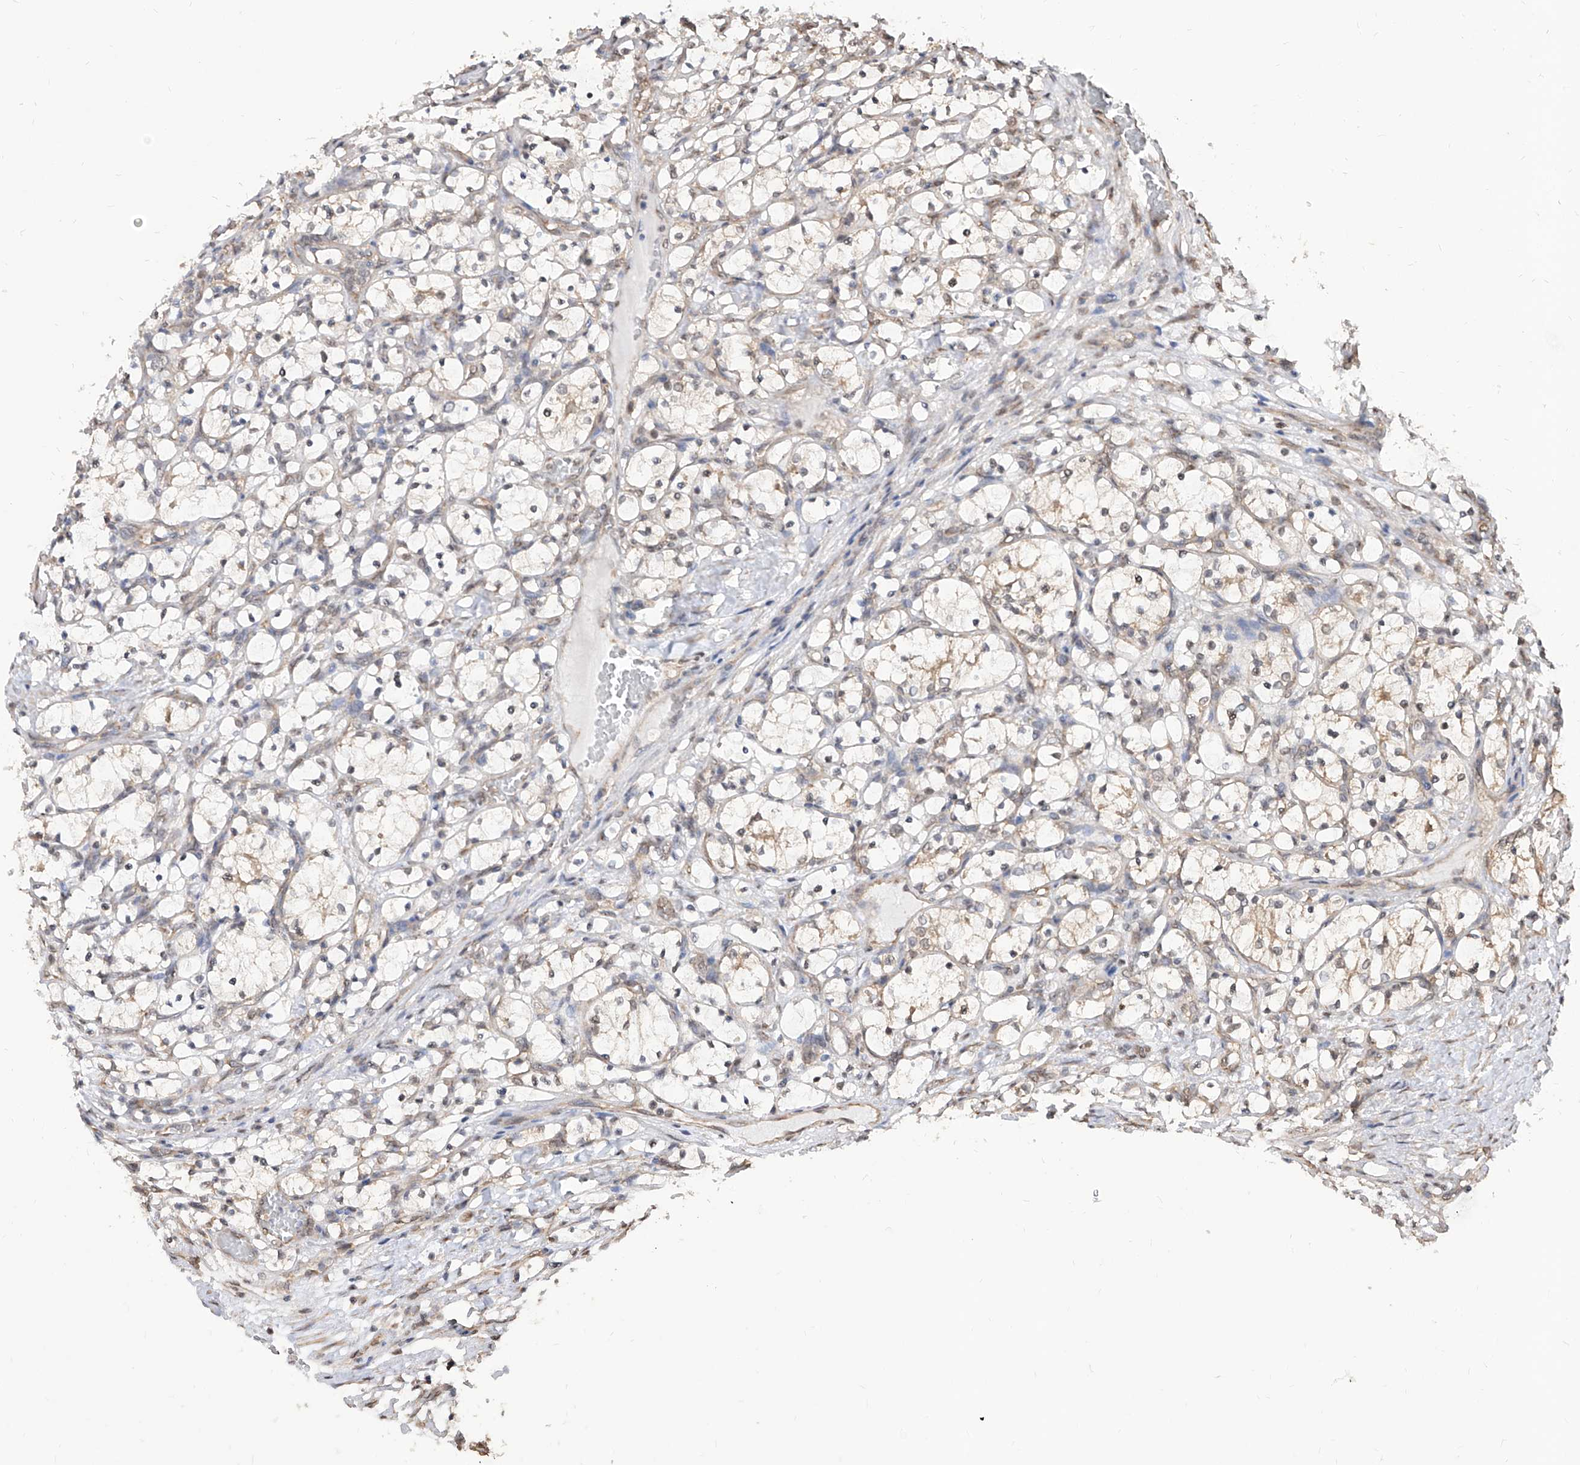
{"staining": {"intensity": "negative", "quantity": "none", "location": "none"}, "tissue": "renal cancer", "cell_type": "Tumor cells", "image_type": "cancer", "snomed": [{"axis": "morphology", "description": "Adenocarcinoma, NOS"}, {"axis": "topography", "description": "Kidney"}], "caption": "The micrograph shows no staining of tumor cells in renal cancer.", "gene": "C8orf82", "patient": {"sex": "female", "age": 69}}